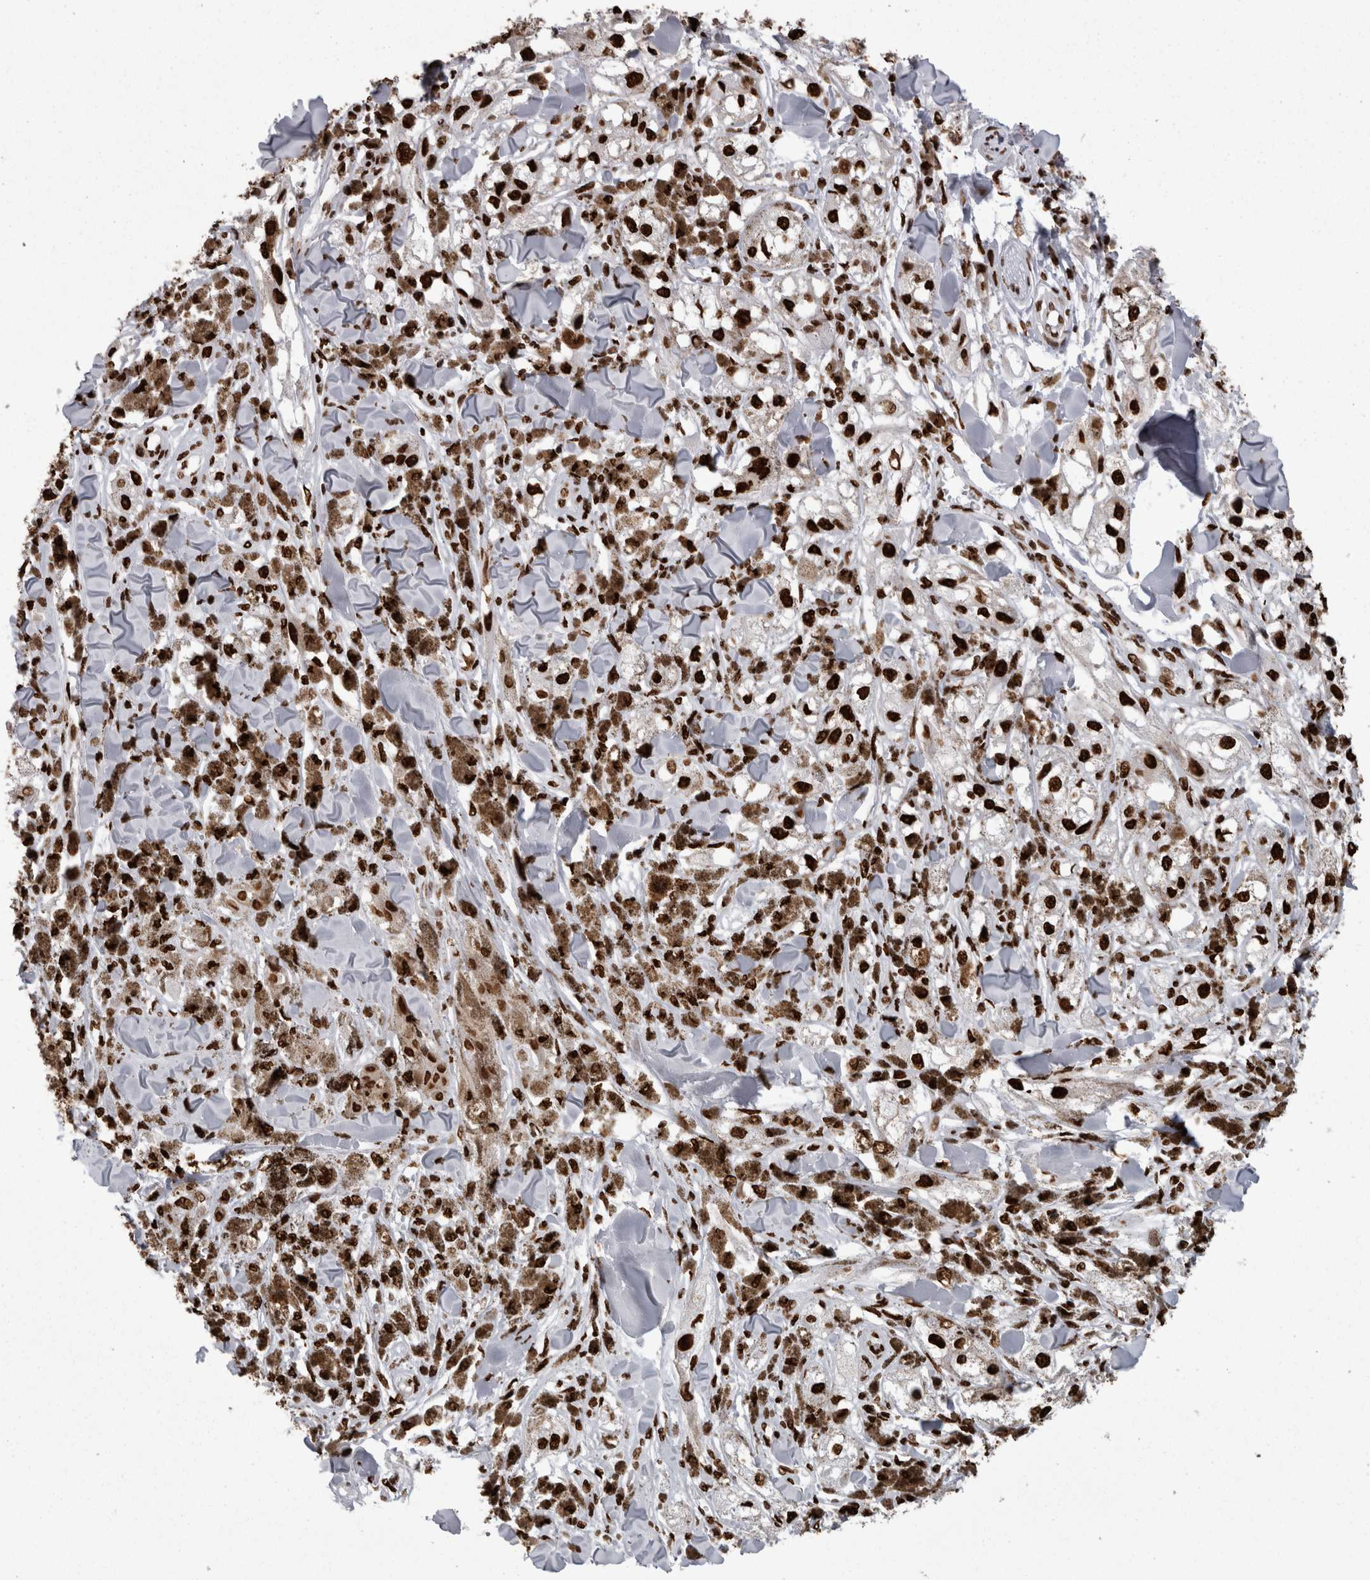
{"staining": {"intensity": "strong", "quantity": ">75%", "location": "nuclear"}, "tissue": "melanoma", "cell_type": "Tumor cells", "image_type": "cancer", "snomed": [{"axis": "morphology", "description": "Malignant melanoma, NOS"}, {"axis": "topography", "description": "Skin"}], "caption": "This image reveals melanoma stained with immunohistochemistry (IHC) to label a protein in brown. The nuclear of tumor cells show strong positivity for the protein. Nuclei are counter-stained blue.", "gene": "HNRNPM", "patient": {"sex": "male", "age": 88}}